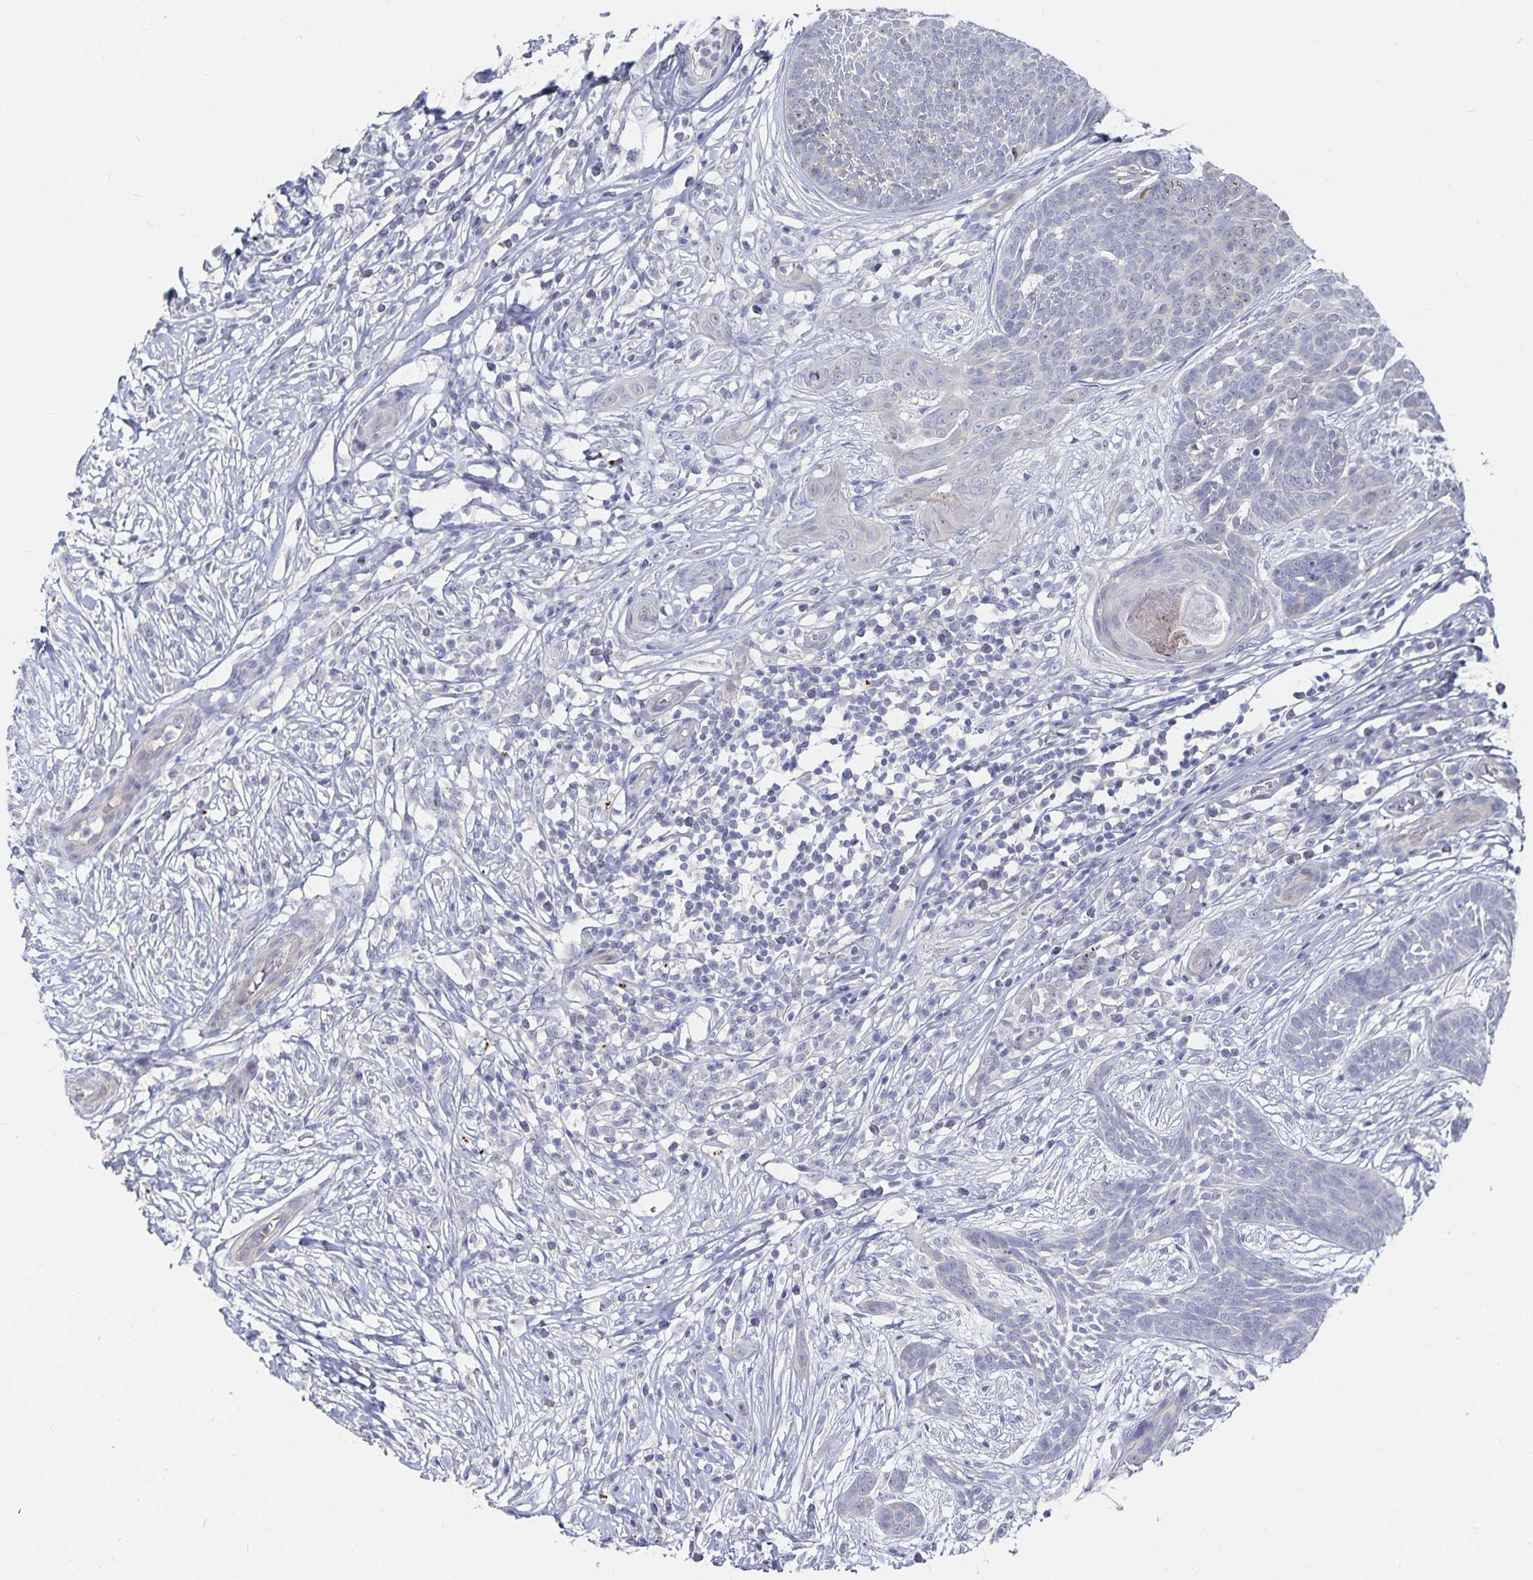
{"staining": {"intensity": "negative", "quantity": "none", "location": "none"}, "tissue": "skin cancer", "cell_type": "Tumor cells", "image_type": "cancer", "snomed": [{"axis": "morphology", "description": "Basal cell carcinoma"}, {"axis": "topography", "description": "Skin"}, {"axis": "topography", "description": "Skin, foot"}], "caption": "A histopathology image of human basal cell carcinoma (skin) is negative for staining in tumor cells.", "gene": "DNAH9", "patient": {"sex": "female", "age": 86}}